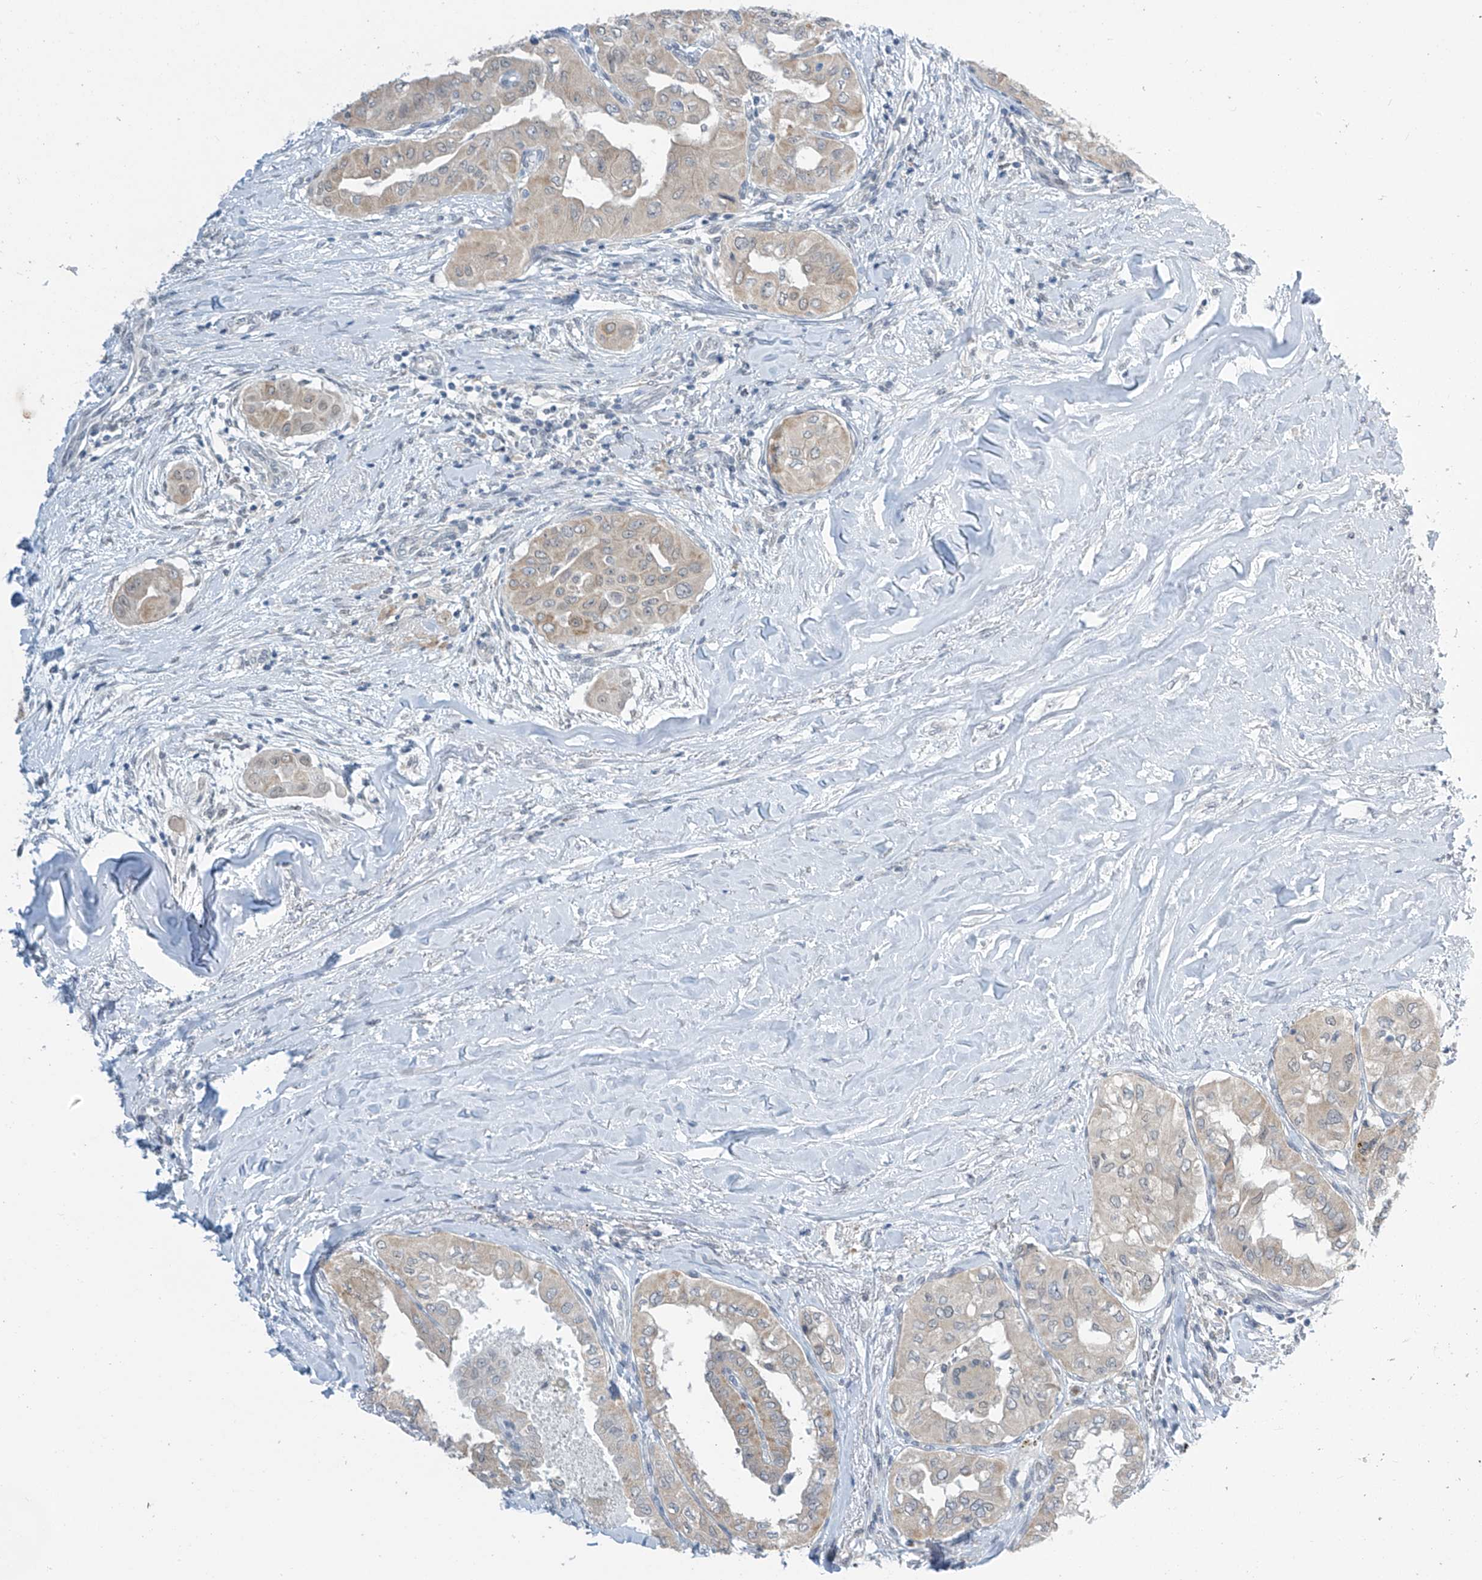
{"staining": {"intensity": "weak", "quantity": "<25%", "location": "cytoplasmic/membranous"}, "tissue": "thyroid cancer", "cell_type": "Tumor cells", "image_type": "cancer", "snomed": [{"axis": "morphology", "description": "Papillary adenocarcinoma, NOS"}, {"axis": "topography", "description": "Thyroid gland"}], "caption": "Tumor cells are negative for protein expression in human thyroid cancer (papillary adenocarcinoma). (DAB (3,3'-diaminobenzidine) IHC with hematoxylin counter stain).", "gene": "APLF", "patient": {"sex": "female", "age": 59}}